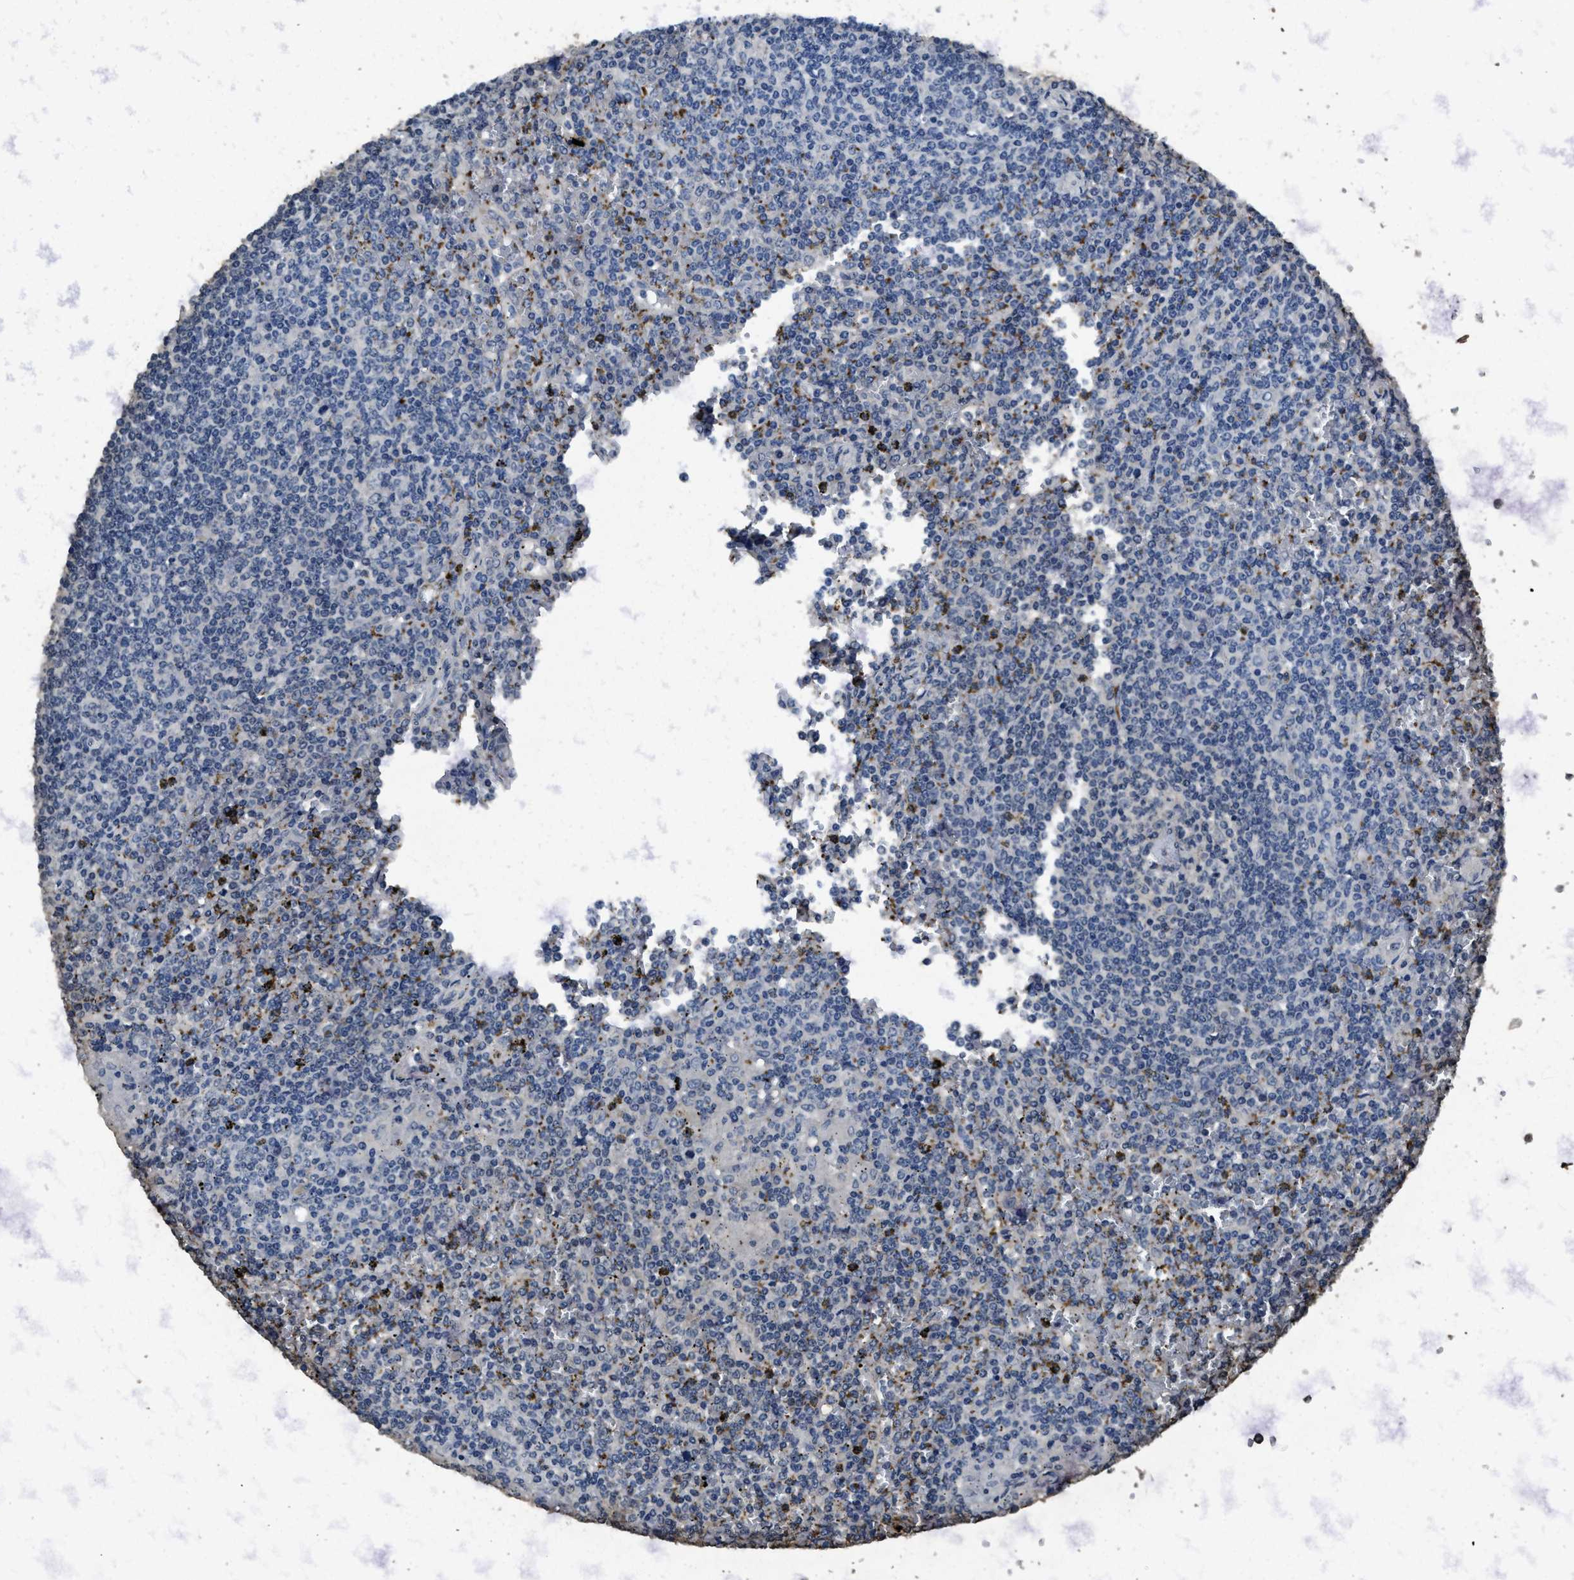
{"staining": {"intensity": "negative", "quantity": "none", "location": "none"}, "tissue": "lymphoma", "cell_type": "Tumor cells", "image_type": "cancer", "snomed": [{"axis": "morphology", "description": "Malignant lymphoma, non-Hodgkin's type, Low grade"}, {"axis": "topography", "description": "Spleen"}], "caption": "Tumor cells show no significant protein expression in malignant lymphoma, non-Hodgkin's type (low-grade).", "gene": "ITGA2B", "patient": {"sex": "female", "age": 19}}